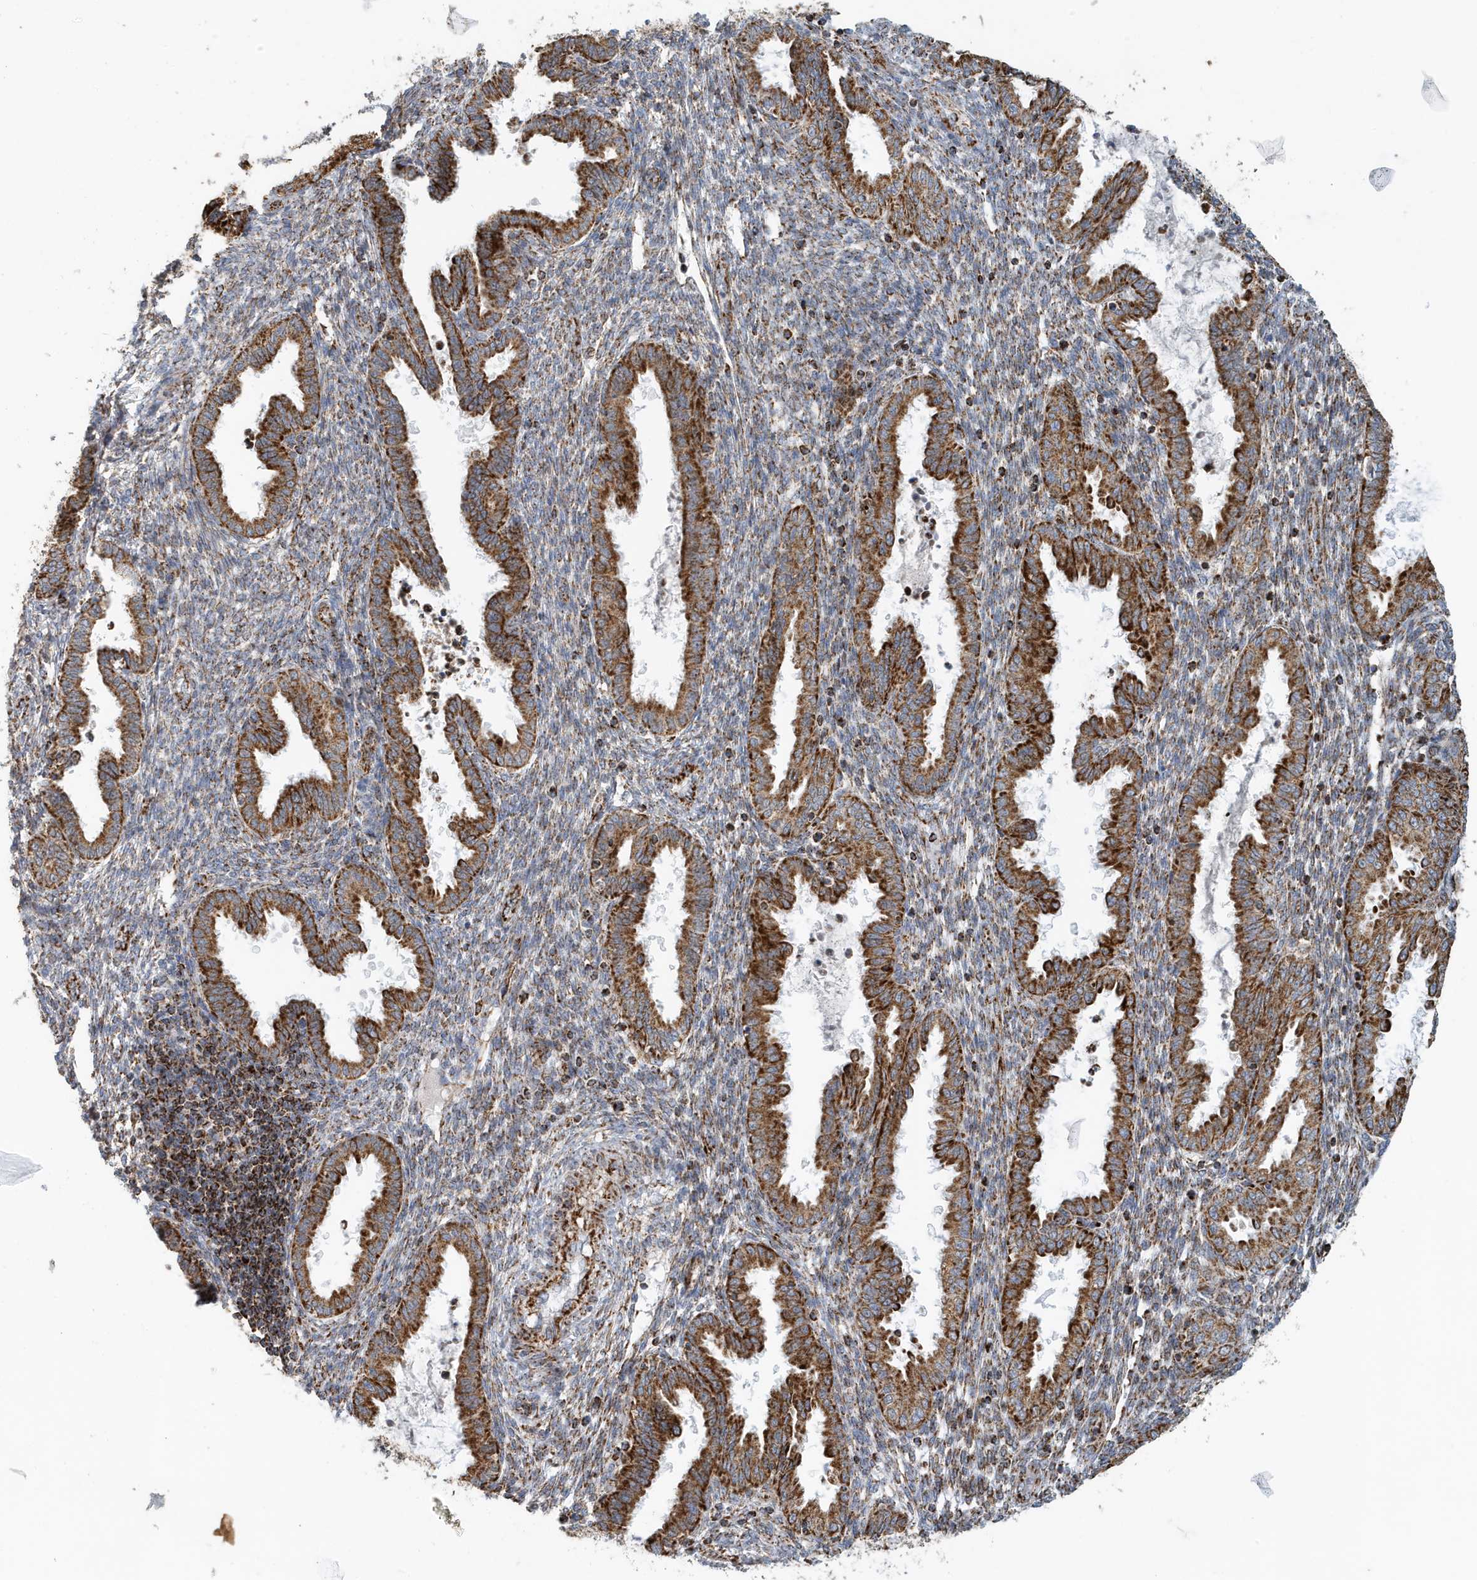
{"staining": {"intensity": "moderate", "quantity": ">75%", "location": "cytoplasmic/membranous"}, "tissue": "endometrium", "cell_type": "Cells in endometrial stroma", "image_type": "normal", "snomed": [{"axis": "morphology", "description": "Normal tissue, NOS"}, {"axis": "topography", "description": "Endometrium"}], "caption": "Unremarkable endometrium was stained to show a protein in brown. There is medium levels of moderate cytoplasmic/membranous staining in approximately >75% of cells in endometrial stroma. (Brightfield microscopy of DAB IHC at high magnification).", "gene": "MAN1A1", "patient": {"sex": "female", "age": 33}}